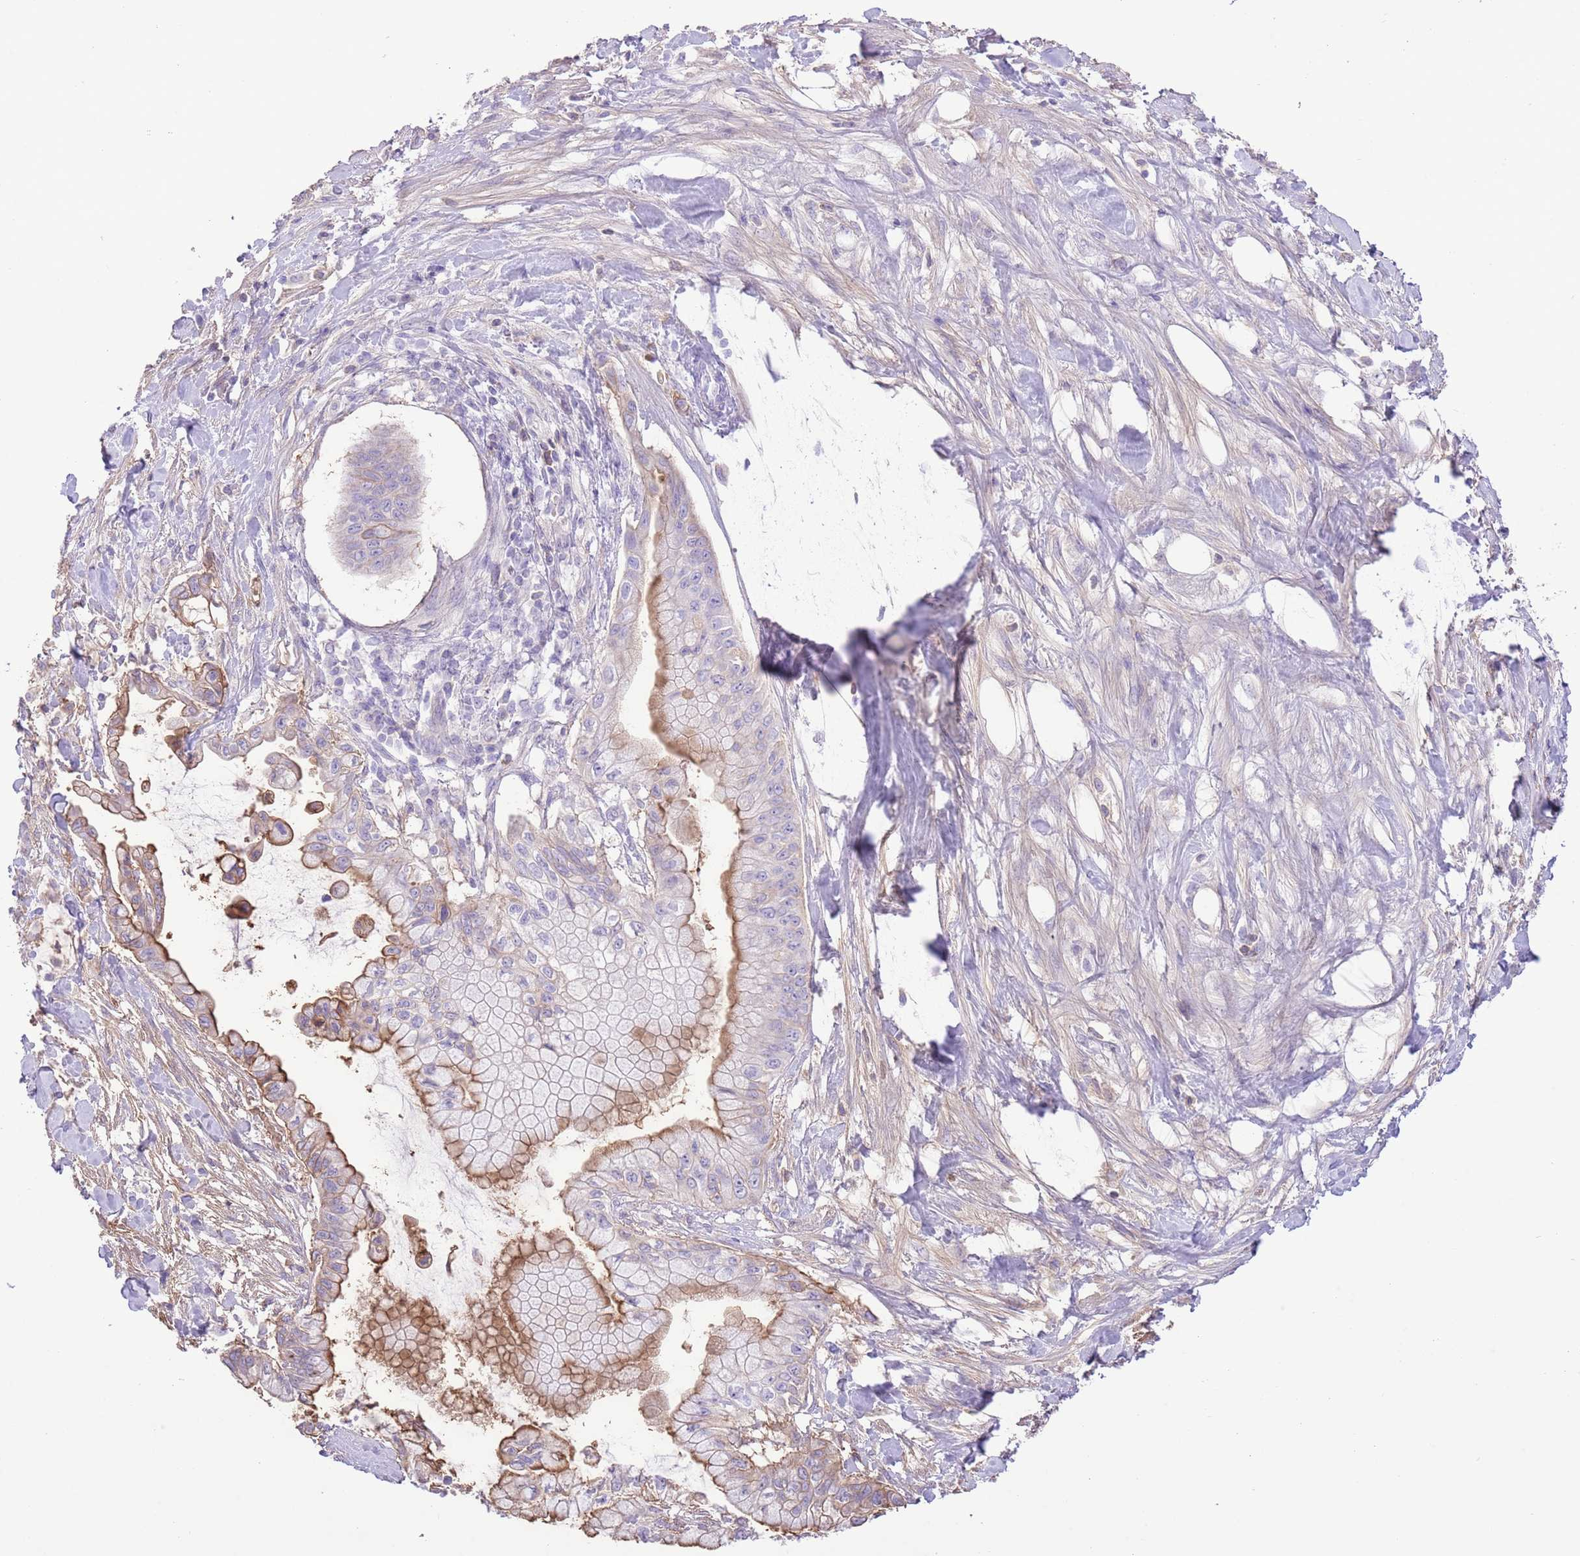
{"staining": {"intensity": "moderate", "quantity": "25%-75%", "location": "cytoplasmic/membranous"}, "tissue": "pancreatic cancer", "cell_type": "Tumor cells", "image_type": "cancer", "snomed": [{"axis": "morphology", "description": "Adenocarcinoma, NOS"}, {"axis": "topography", "description": "Pancreas"}], "caption": "A medium amount of moderate cytoplasmic/membranous staining is seen in approximately 25%-75% of tumor cells in pancreatic cancer tissue.", "gene": "IGF1", "patient": {"sex": "male", "age": 48}}